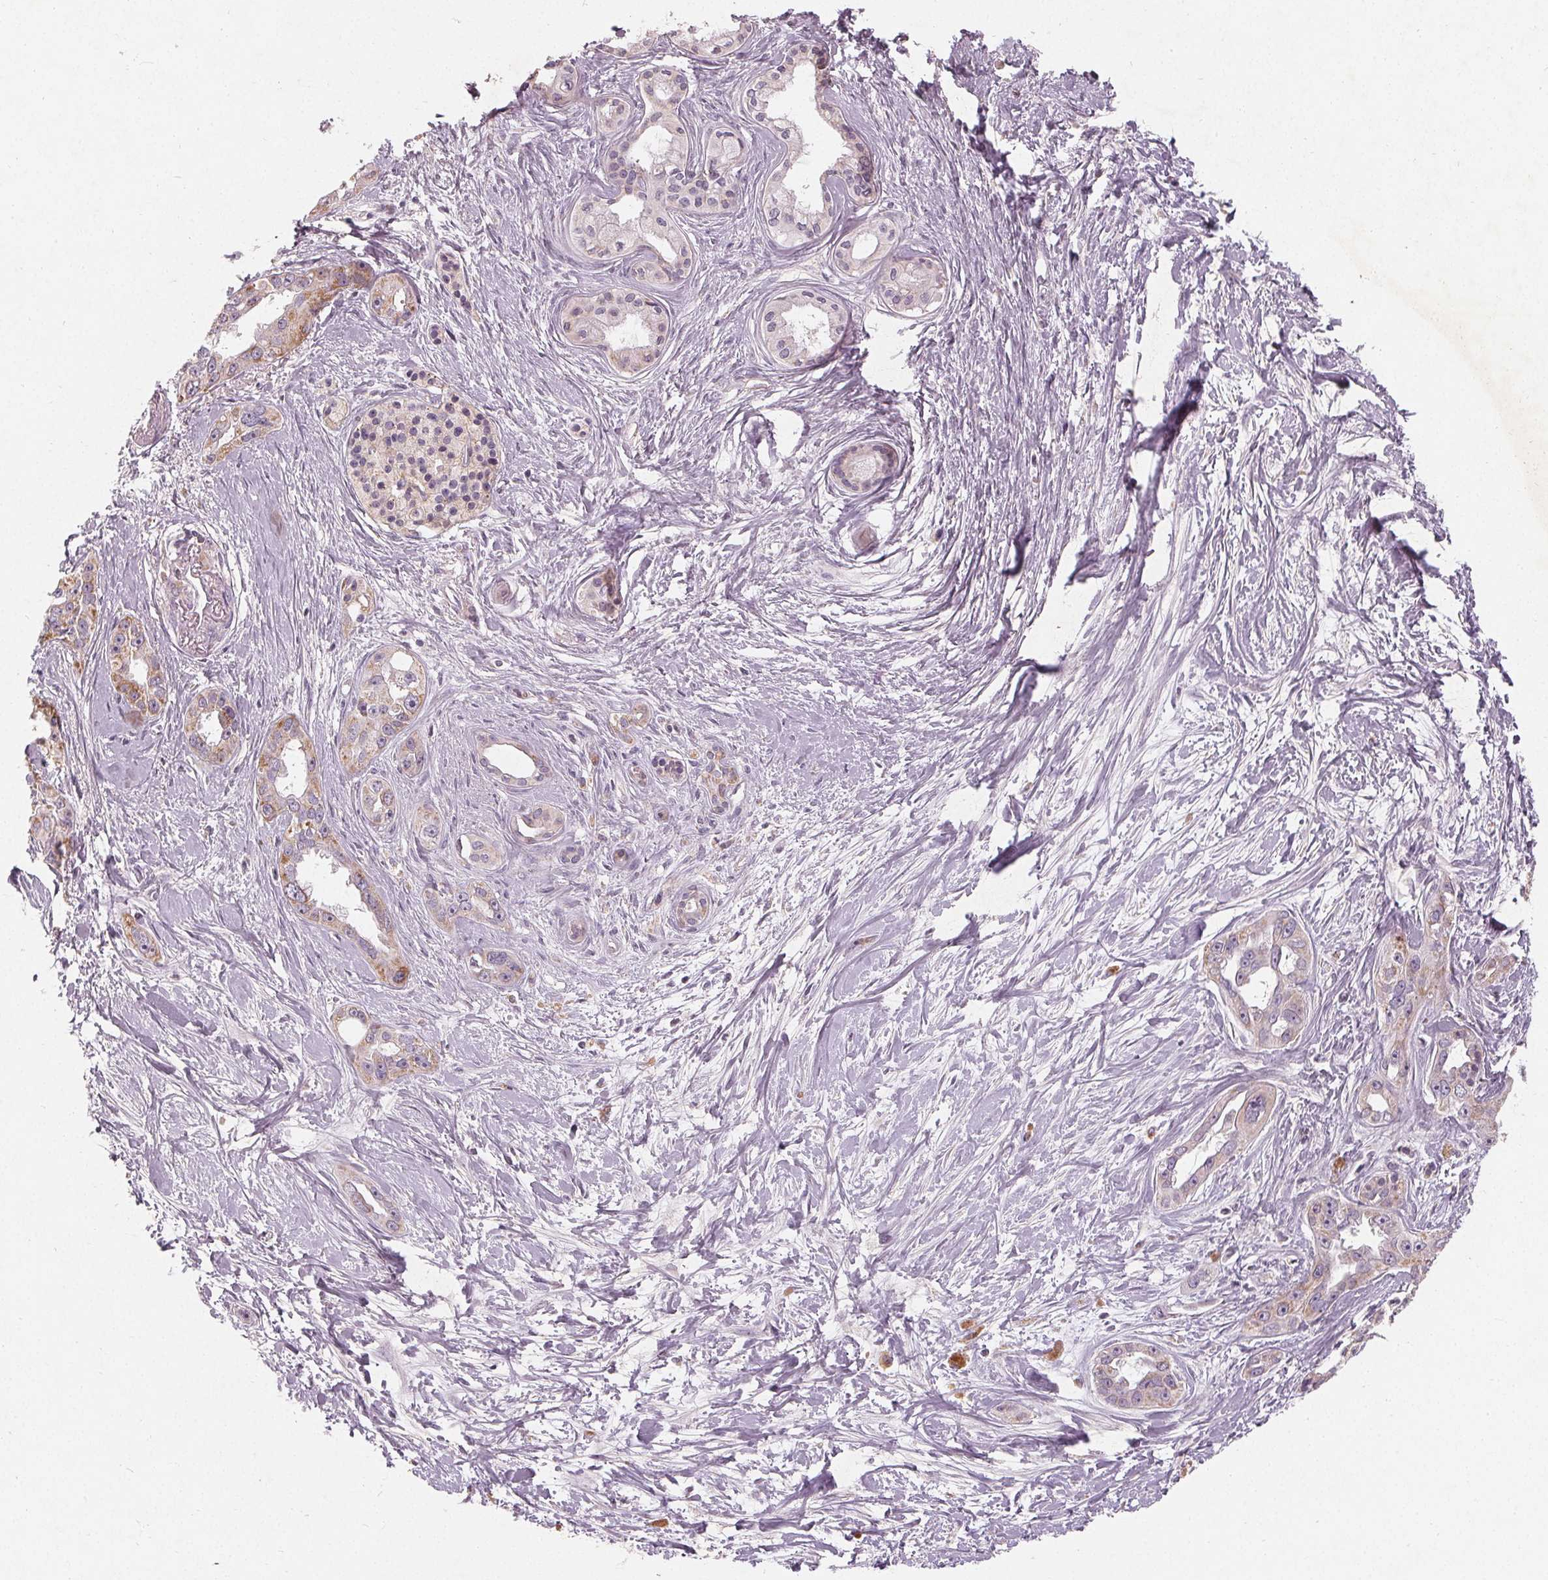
{"staining": {"intensity": "weak", "quantity": "<25%", "location": "cytoplasmic/membranous"}, "tissue": "pancreatic cancer", "cell_type": "Tumor cells", "image_type": "cancer", "snomed": [{"axis": "morphology", "description": "Adenocarcinoma, NOS"}, {"axis": "topography", "description": "Pancreas"}], "caption": "This is a histopathology image of immunohistochemistry staining of adenocarcinoma (pancreatic), which shows no positivity in tumor cells.", "gene": "TRIM60", "patient": {"sex": "female", "age": 50}}